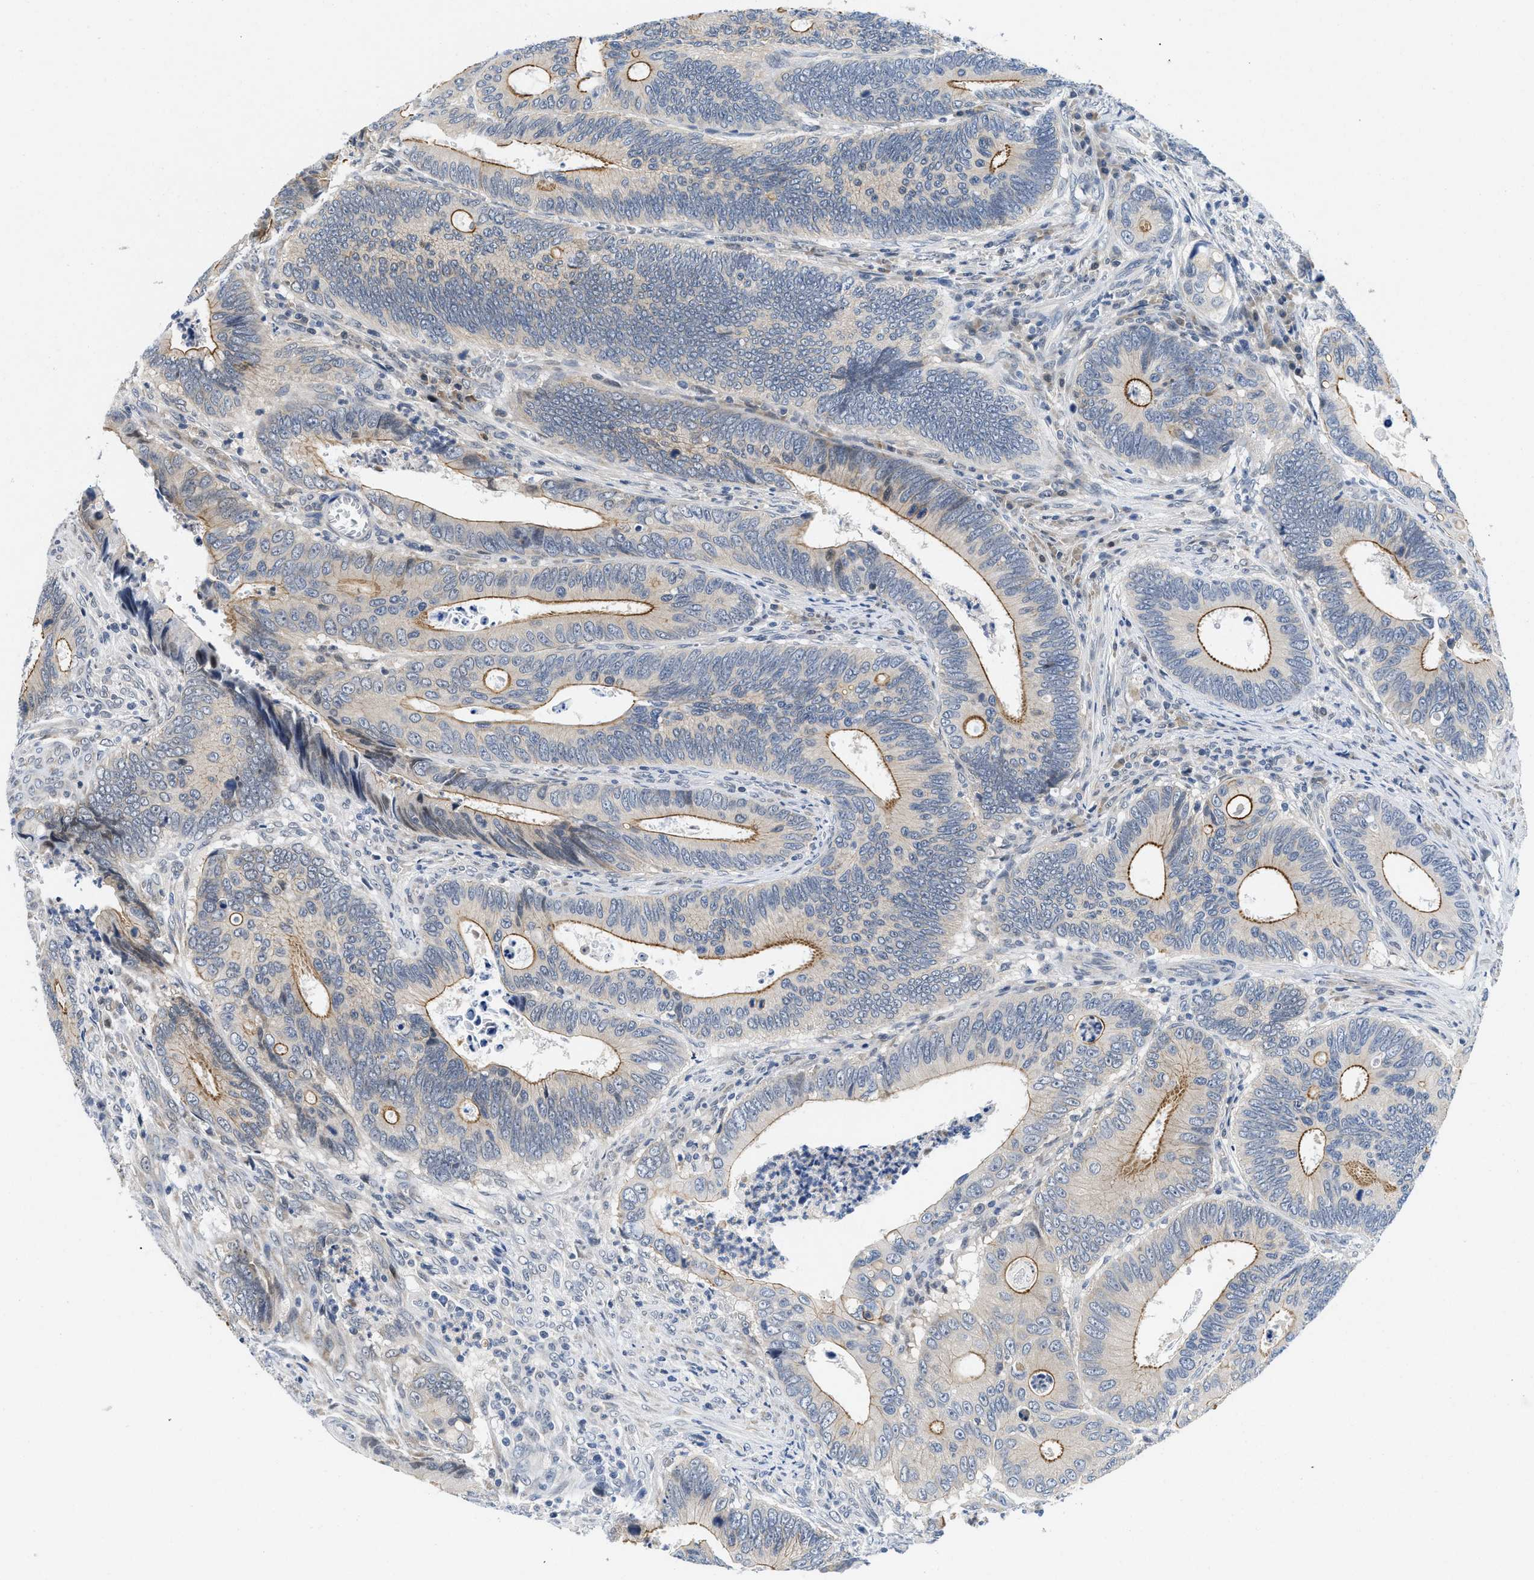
{"staining": {"intensity": "moderate", "quantity": "<25%", "location": "cytoplasmic/membranous"}, "tissue": "colorectal cancer", "cell_type": "Tumor cells", "image_type": "cancer", "snomed": [{"axis": "morphology", "description": "Inflammation, NOS"}, {"axis": "morphology", "description": "Adenocarcinoma, NOS"}, {"axis": "topography", "description": "Colon"}], "caption": "Immunohistochemistry (IHC) histopathology image of human colorectal adenocarcinoma stained for a protein (brown), which demonstrates low levels of moderate cytoplasmic/membranous staining in approximately <25% of tumor cells.", "gene": "IKBKE", "patient": {"sex": "male", "age": 72}}